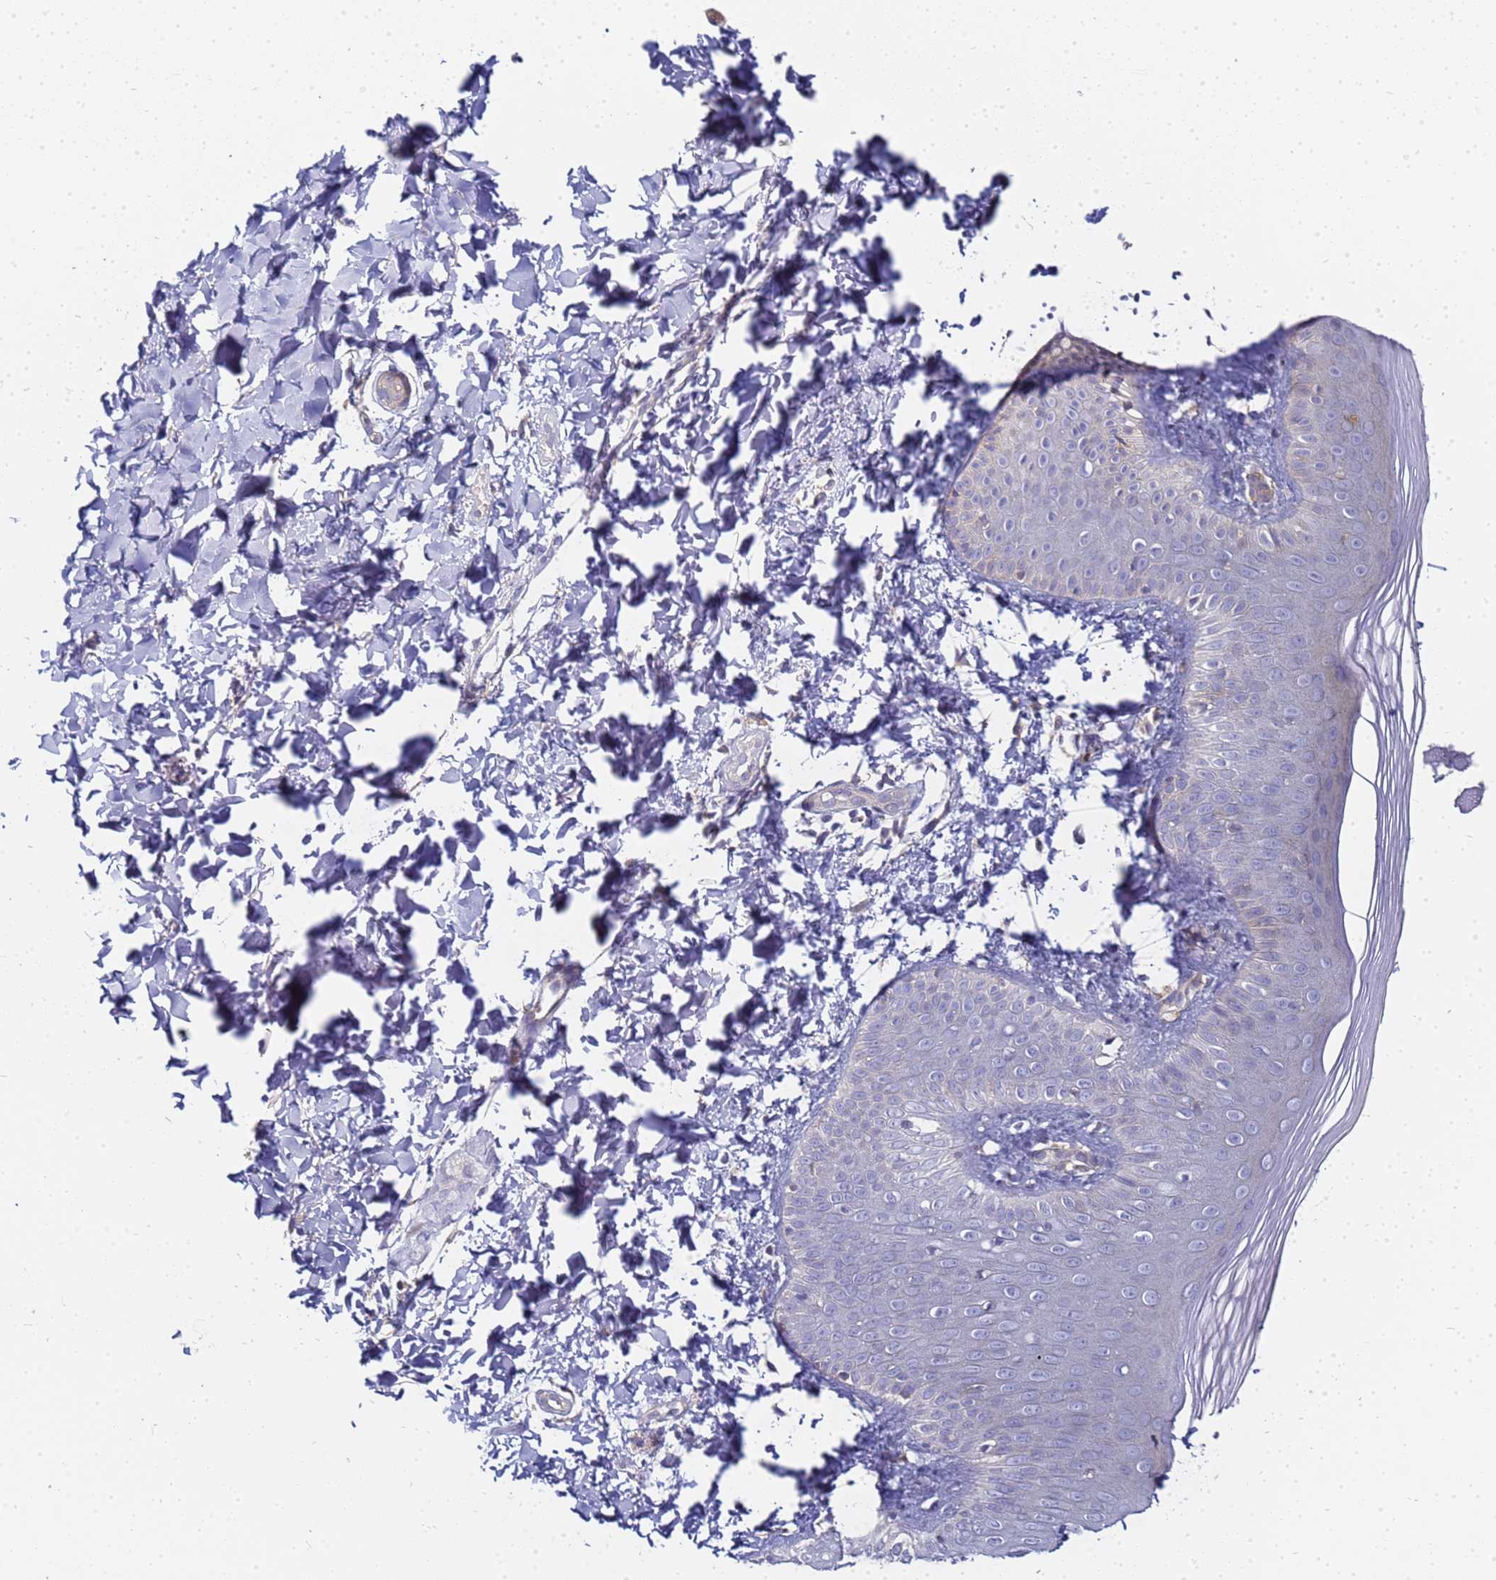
{"staining": {"intensity": "moderate", "quantity": "25%-75%", "location": "cytoplasmic/membranous"}, "tissue": "skin", "cell_type": "Epidermal cells", "image_type": "normal", "snomed": [{"axis": "morphology", "description": "Normal tissue, NOS"}, {"axis": "morphology", "description": "Inflammation, NOS"}, {"axis": "topography", "description": "Soft tissue"}, {"axis": "topography", "description": "Anal"}], "caption": "Normal skin was stained to show a protein in brown. There is medium levels of moderate cytoplasmic/membranous staining in approximately 25%-75% of epidermal cells.", "gene": "CHM", "patient": {"sex": "female", "age": 15}}